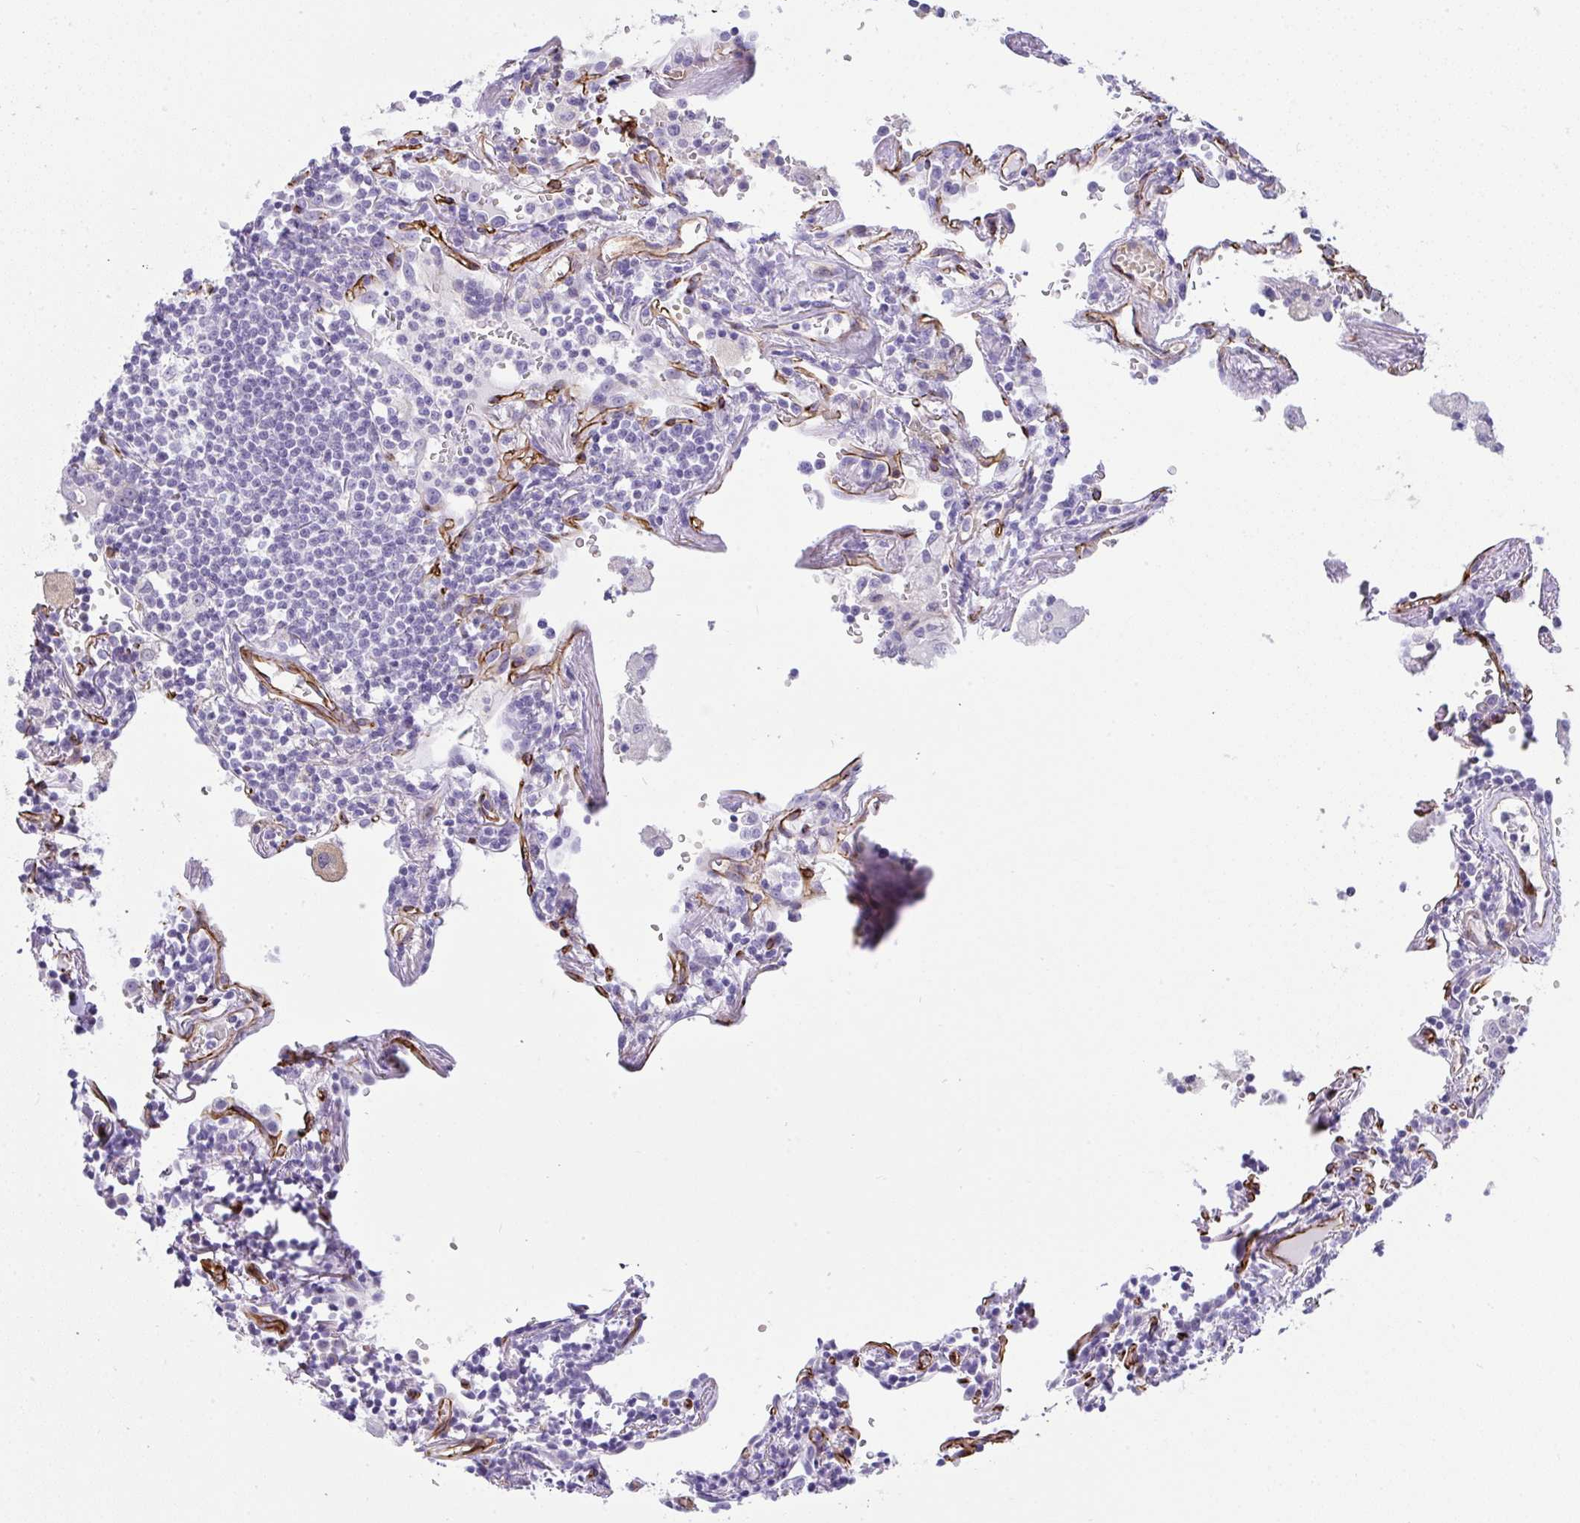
{"staining": {"intensity": "negative", "quantity": "none", "location": "none"}, "tissue": "lymphoma", "cell_type": "Tumor cells", "image_type": "cancer", "snomed": [{"axis": "morphology", "description": "Malignant lymphoma, non-Hodgkin's type, Low grade"}, {"axis": "topography", "description": "Lung"}], "caption": "Lymphoma was stained to show a protein in brown. There is no significant expression in tumor cells.", "gene": "SLC35B1", "patient": {"sex": "female", "age": 71}}